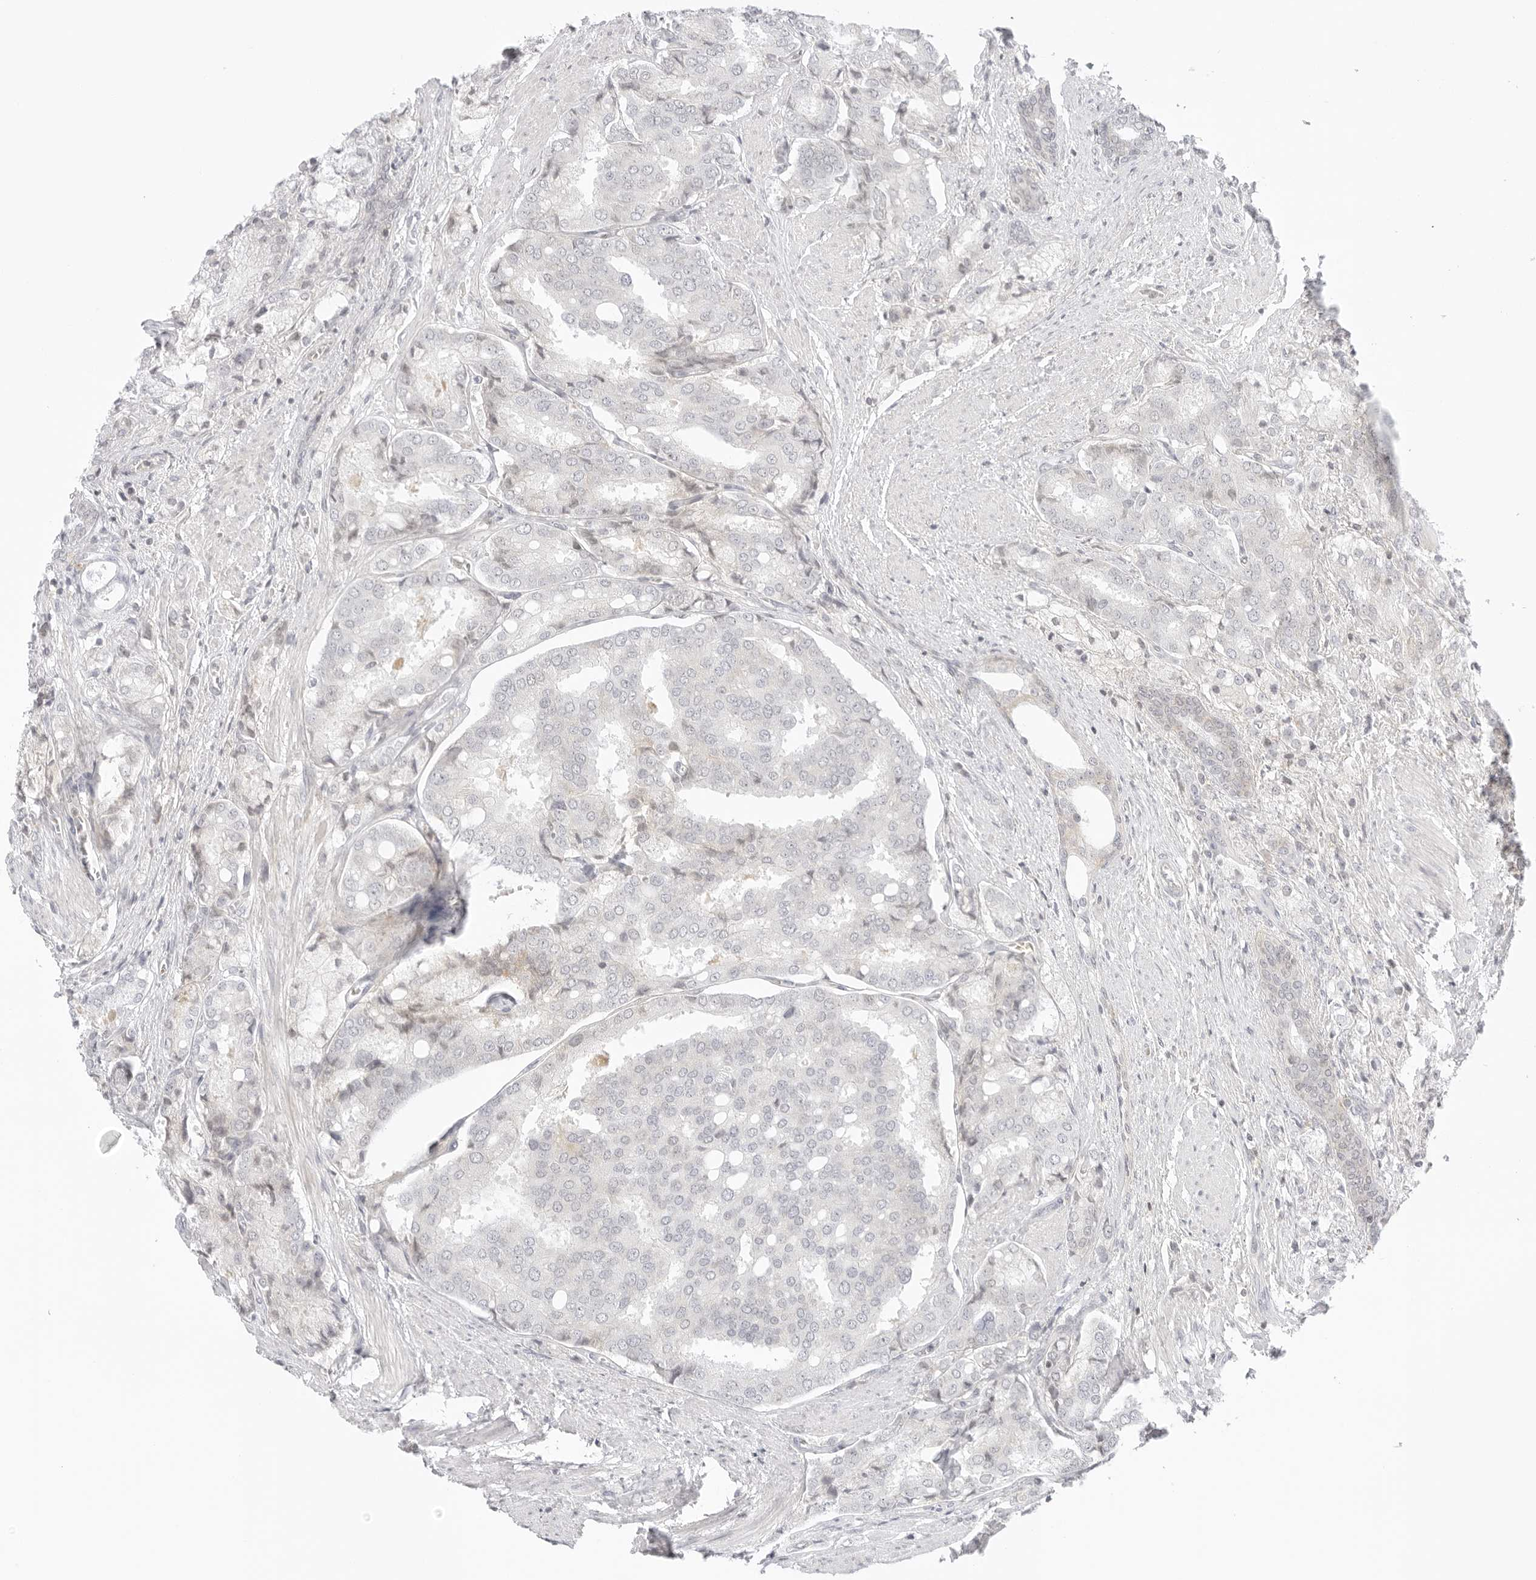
{"staining": {"intensity": "negative", "quantity": "none", "location": "none"}, "tissue": "prostate cancer", "cell_type": "Tumor cells", "image_type": "cancer", "snomed": [{"axis": "morphology", "description": "Adenocarcinoma, High grade"}, {"axis": "topography", "description": "Prostate"}], "caption": "Photomicrograph shows no significant protein expression in tumor cells of adenocarcinoma (high-grade) (prostate). Nuclei are stained in blue.", "gene": "TNFRSF14", "patient": {"sex": "male", "age": 50}}